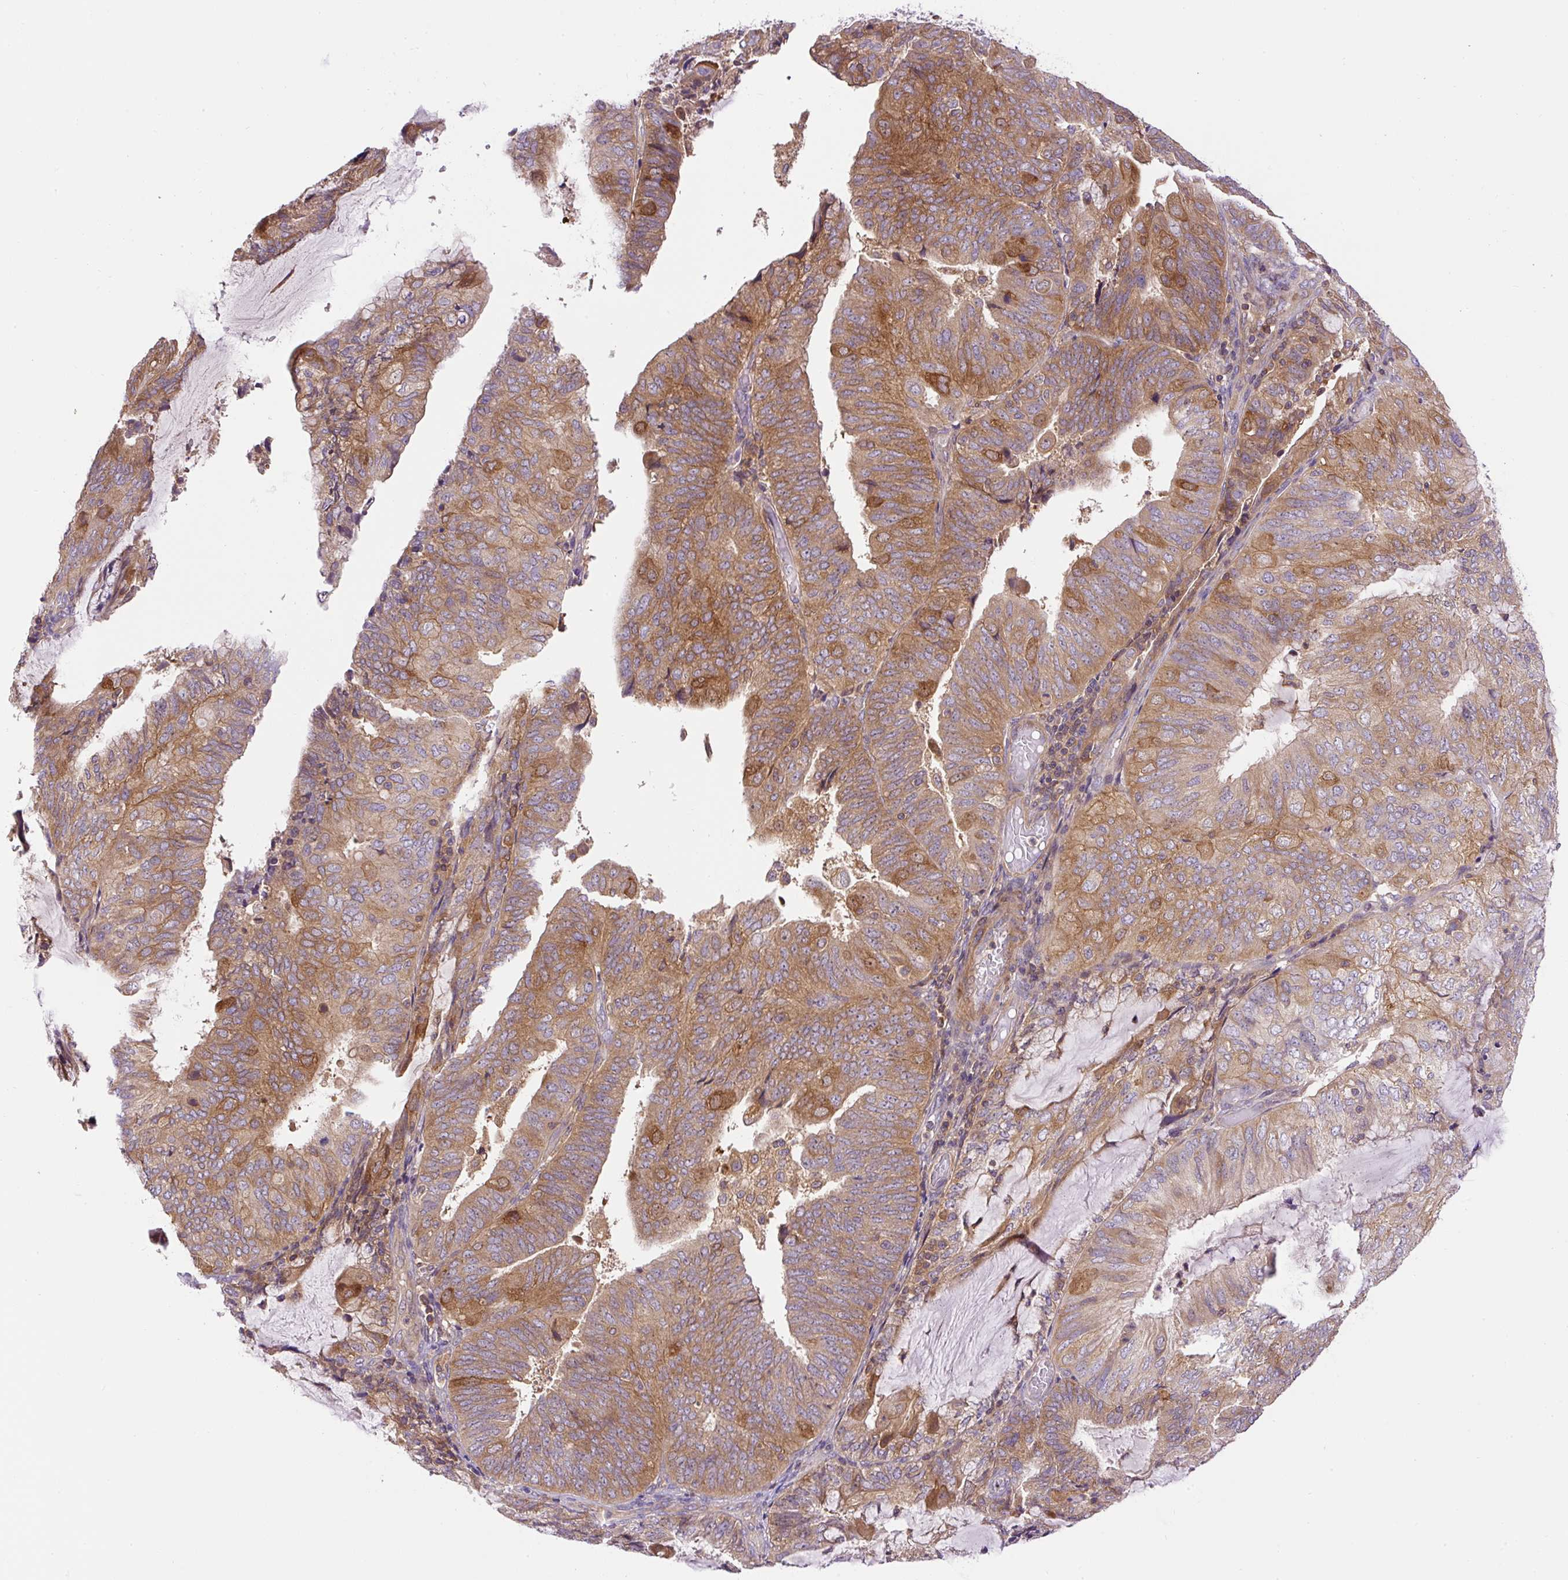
{"staining": {"intensity": "moderate", "quantity": ">75%", "location": "cytoplasmic/membranous"}, "tissue": "endometrial cancer", "cell_type": "Tumor cells", "image_type": "cancer", "snomed": [{"axis": "morphology", "description": "Adenocarcinoma, NOS"}, {"axis": "topography", "description": "Endometrium"}], "caption": "Moderate cytoplasmic/membranous protein expression is identified in approximately >75% of tumor cells in endometrial cancer (adenocarcinoma).", "gene": "CCDC28A", "patient": {"sex": "female", "age": 81}}